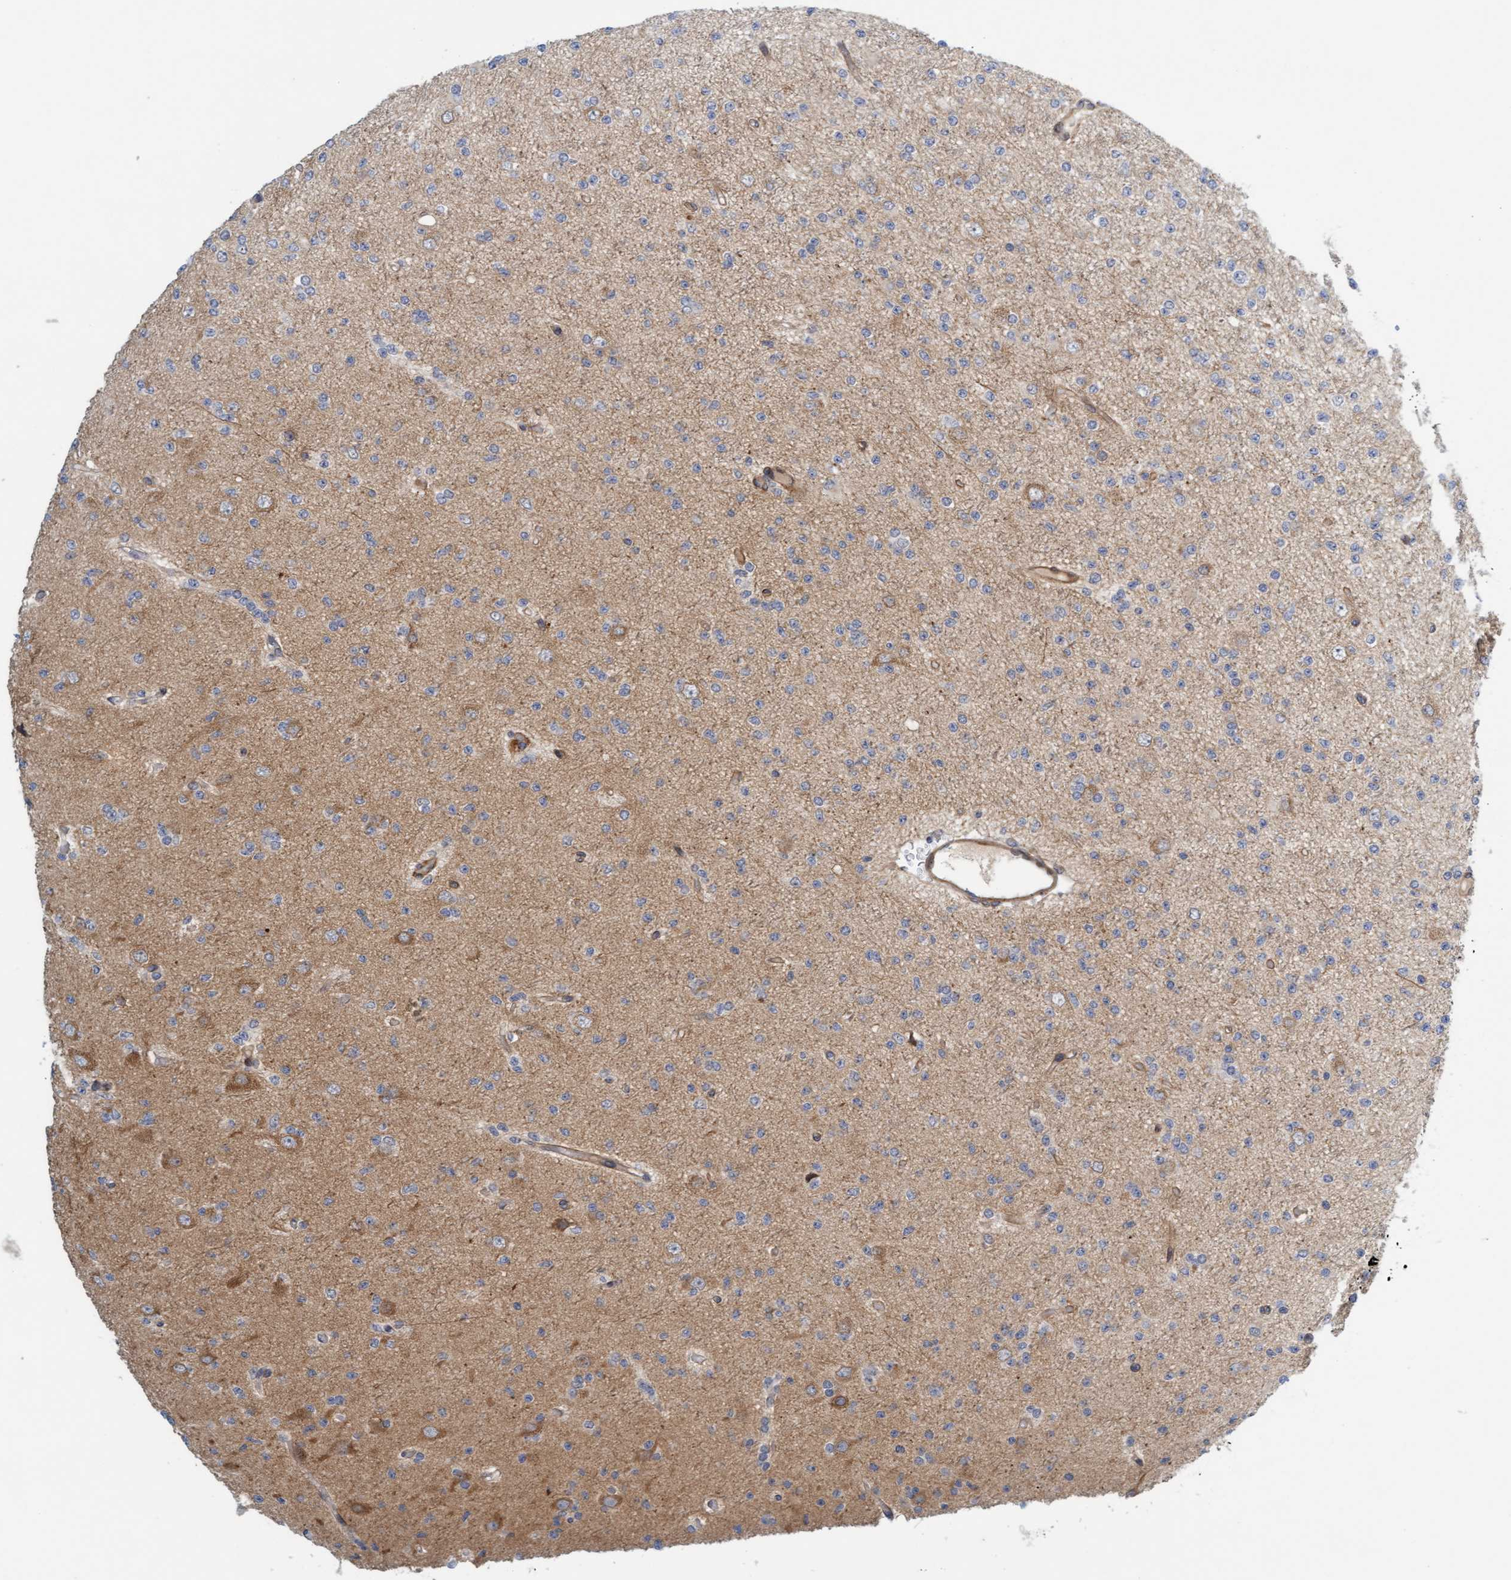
{"staining": {"intensity": "moderate", "quantity": "25%-75%", "location": "cytoplasmic/membranous"}, "tissue": "glioma", "cell_type": "Tumor cells", "image_type": "cancer", "snomed": [{"axis": "morphology", "description": "Glioma, malignant, Low grade"}, {"axis": "topography", "description": "Brain"}], "caption": "Malignant low-grade glioma was stained to show a protein in brown. There is medium levels of moderate cytoplasmic/membranous staining in about 25%-75% of tumor cells.", "gene": "TSTD2", "patient": {"sex": "female", "age": 22}}